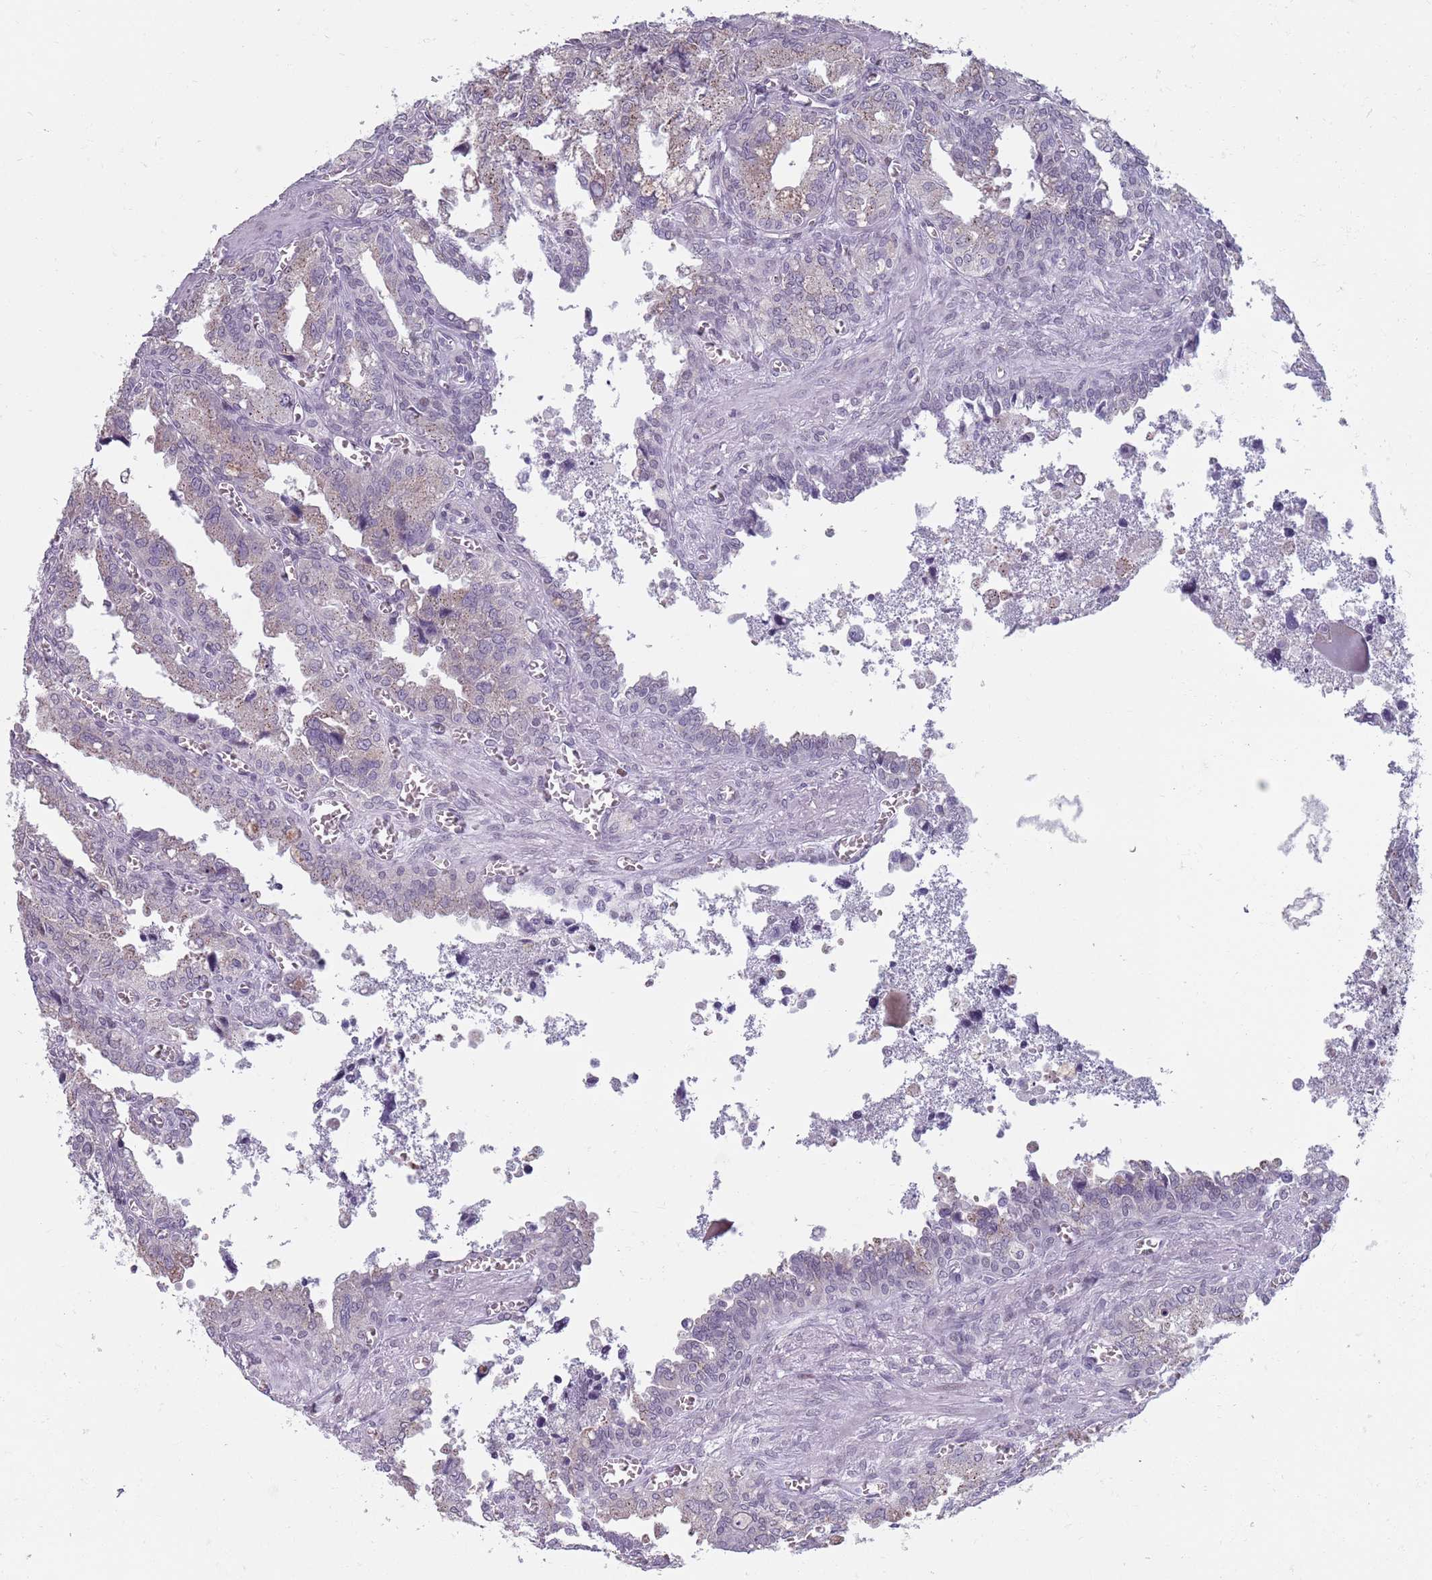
{"staining": {"intensity": "weak", "quantity": "25%-75%", "location": "cytoplasmic/membranous"}, "tissue": "seminal vesicle", "cell_type": "Glandular cells", "image_type": "normal", "snomed": [{"axis": "morphology", "description": "Normal tissue, NOS"}, {"axis": "topography", "description": "Seminal veicle"}], "caption": "High-power microscopy captured an IHC image of unremarkable seminal vesicle, revealing weak cytoplasmic/membranous expression in about 25%-75% of glandular cells.", "gene": "ZKSCAN2", "patient": {"sex": "male", "age": 67}}